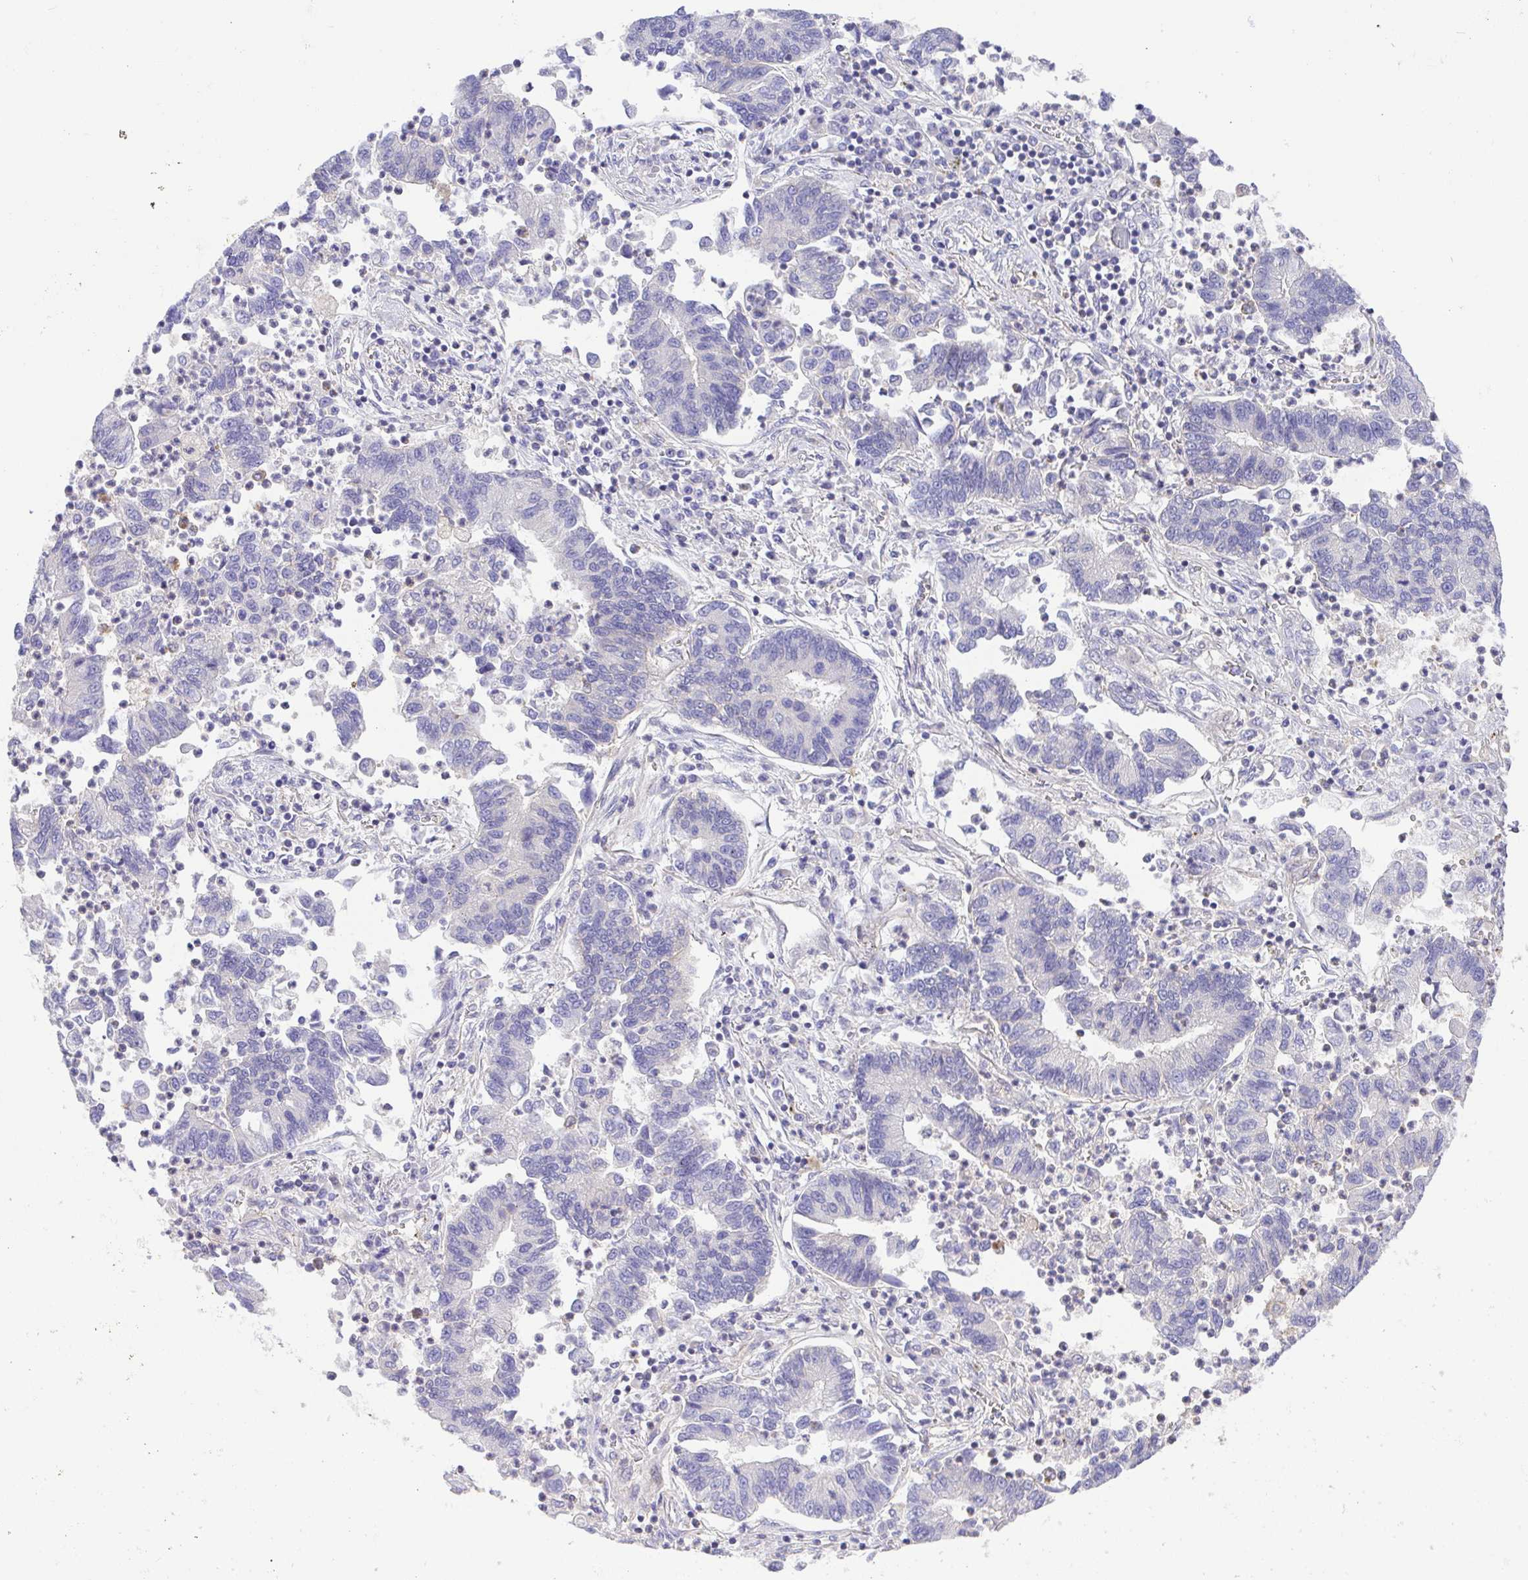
{"staining": {"intensity": "negative", "quantity": "none", "location": "none"}, "tissue": "lung cancer", "cell_type": "Tumor cells", "image_type": "cancer", "snomed": [{"axis": "morphology", "description": "Adenocarcinoma, NOS"}, {"axis": "topography", "description": "Lung"}], "caption": "This is an immunohistochemistry (IHC) micrograph of adenocarcinoma (lung). There is no staining in tumor cells.", "gene": "PRR14L", "patient": {"sex": "female", "age": 57}}